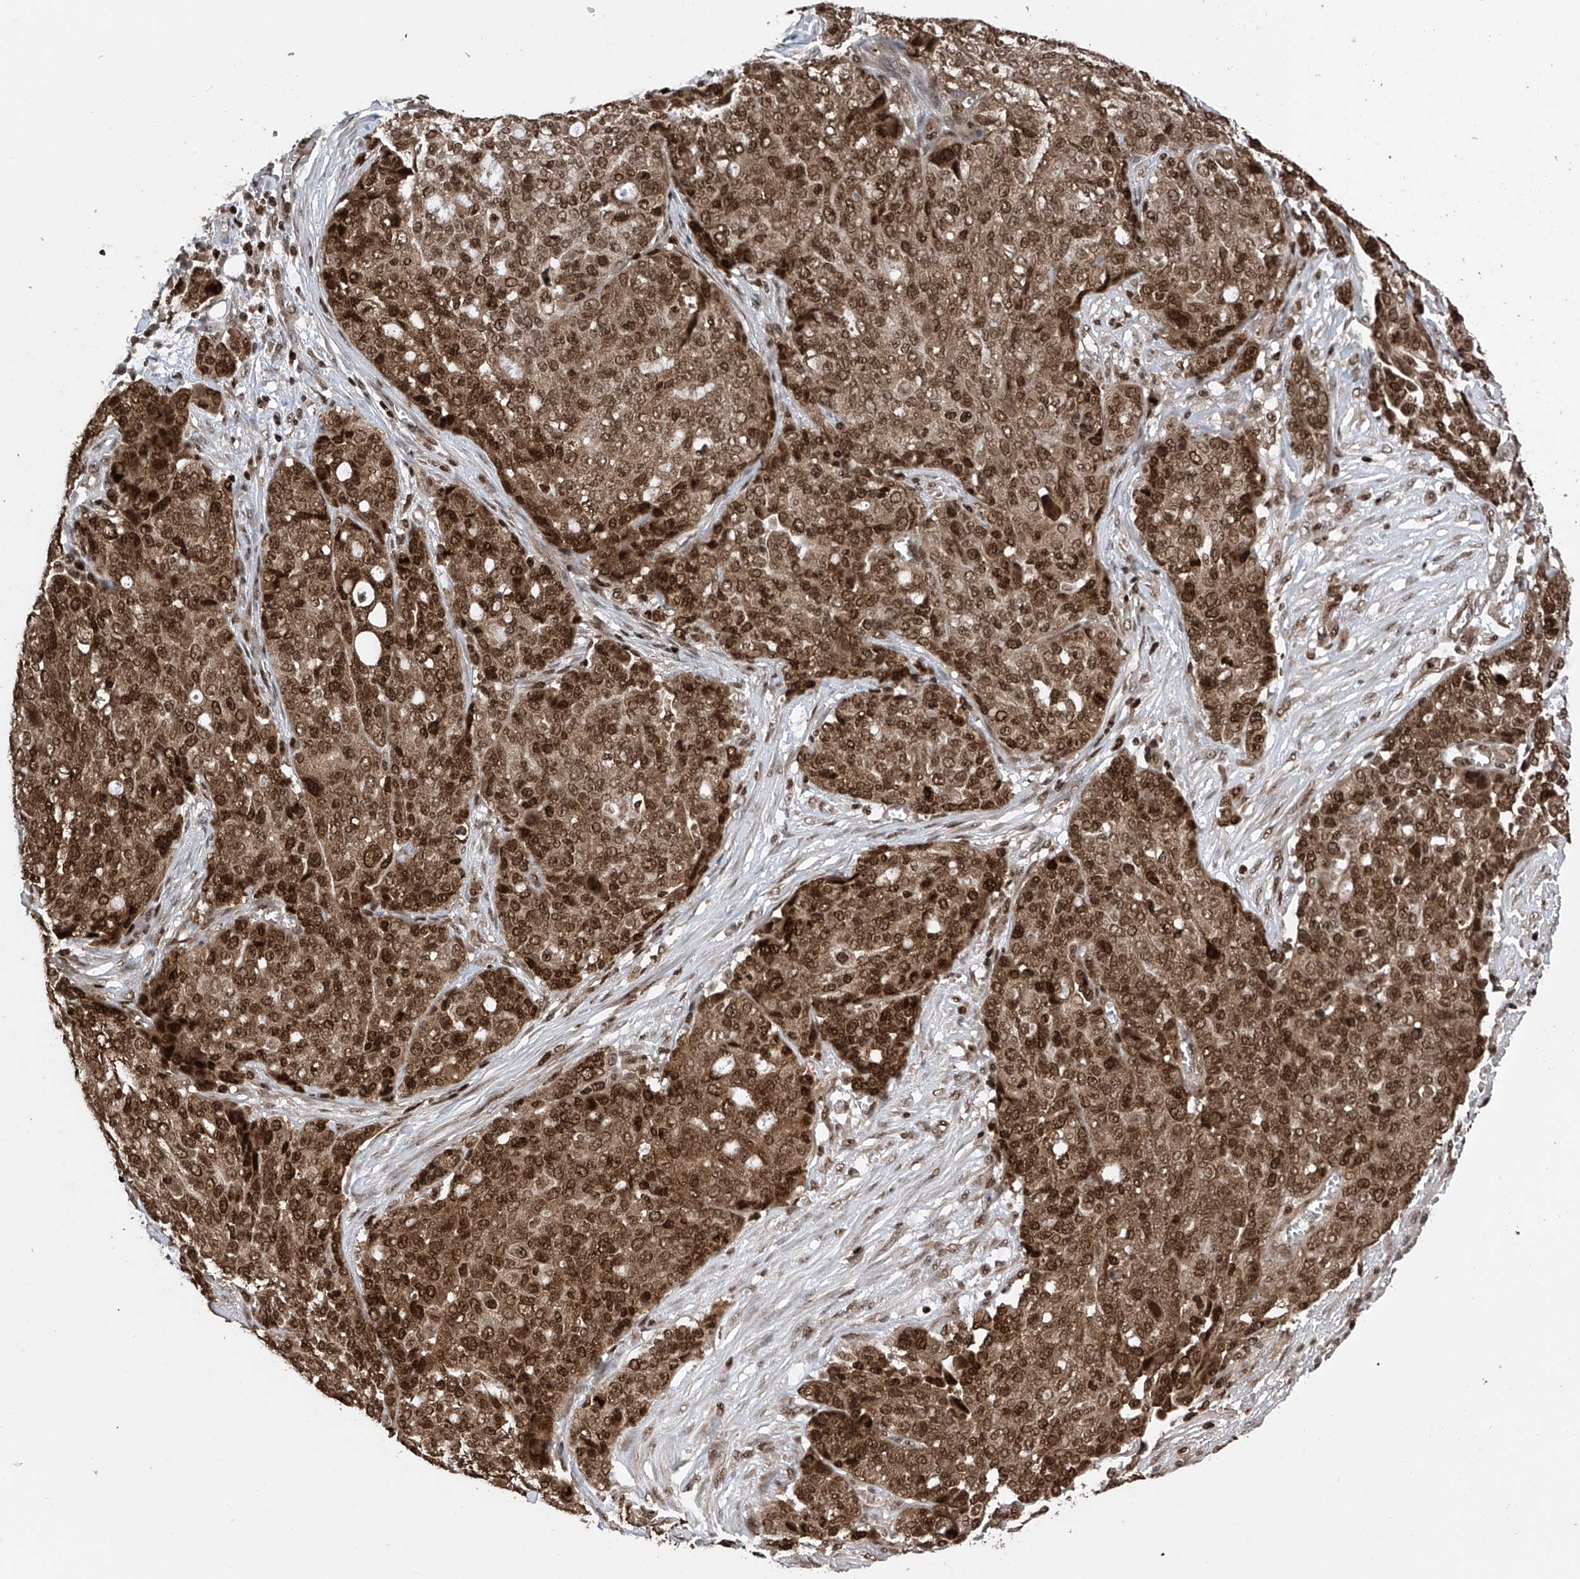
{"staining": {"intensity": "strong", "quantity": ">75%", "location": "cytoplasmic/membranous,nuclear"}, "tissue": "ovarian cancer", "cell_type": "Tumor cells", "image_type": "cancer", "snomed": [{"axis": "morphology", "description": "Cystadenocarcinoma, serous, NOS"}, {"axis": "topography", "description": "Soft tissue"}, {"axis": "topography", "description": "Ovary"}], "caption": "A histopathology image of ovarian cancer (serous cystadenocarcinoma) stained for a protein reveals strong cytoplasmic/membranous and nuclear brown staining in tumor cells.", "gene": "DNAJC9", "patient": {"sex": "female", "age": 57}}